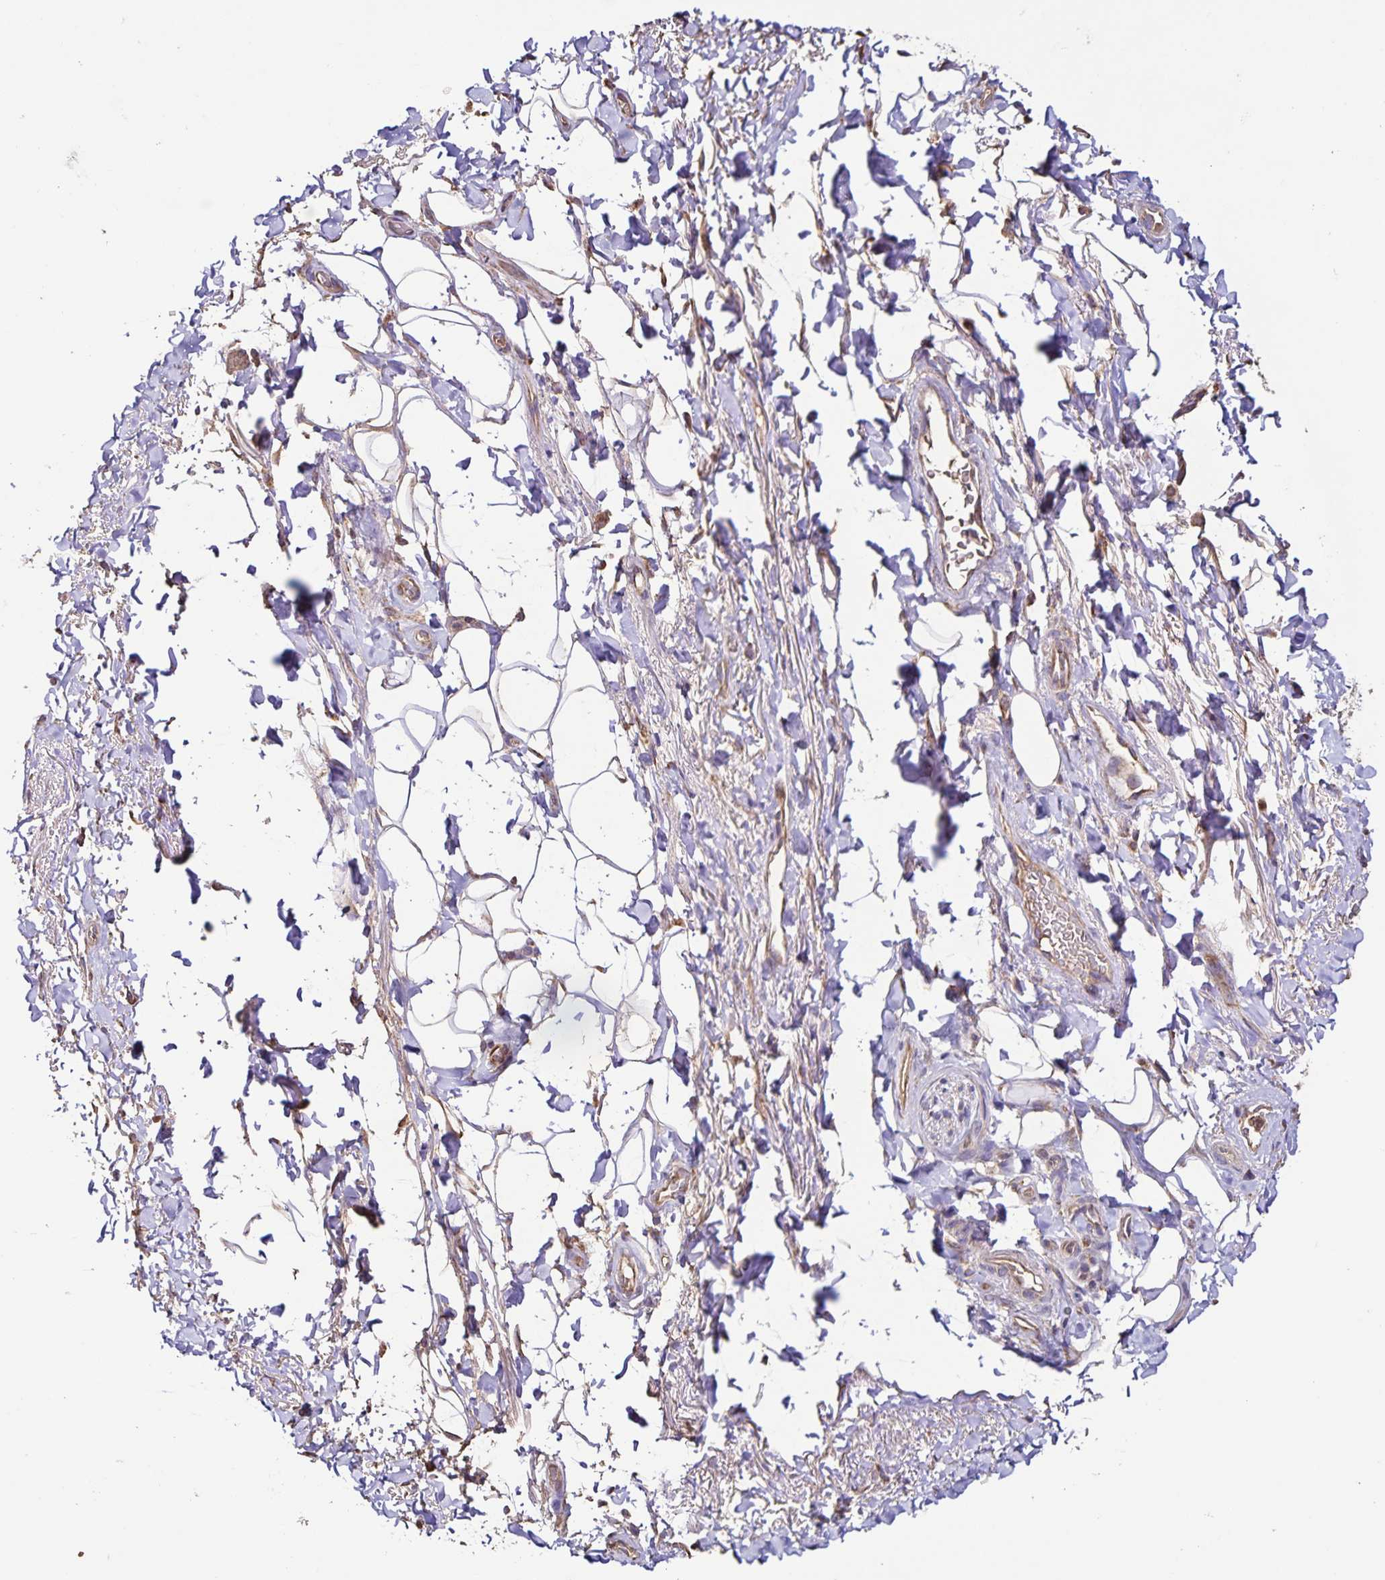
{"staining": {"intensity": "negative", "quantity": "none", "location": "none"}, "tissue": "adipose tissue", "cell_type": "Adipocytes", "image_type": "normal", "snomed": [{"axis": "morphology", "description": "Normal tissue, NOS"}, {"axis": "topography", "description": "Anal"}, {"axis": "topography", "description": "Peripheral nerve tissue"}], "caption": "High power microscopy photomicrograph of an immunohistochemistry photomicrograph of normal adipose tissue, revealing no significant positivity in adipocytes.", "gene": "MAN1A1", "patient": {"sex": "male", "age": 53}}